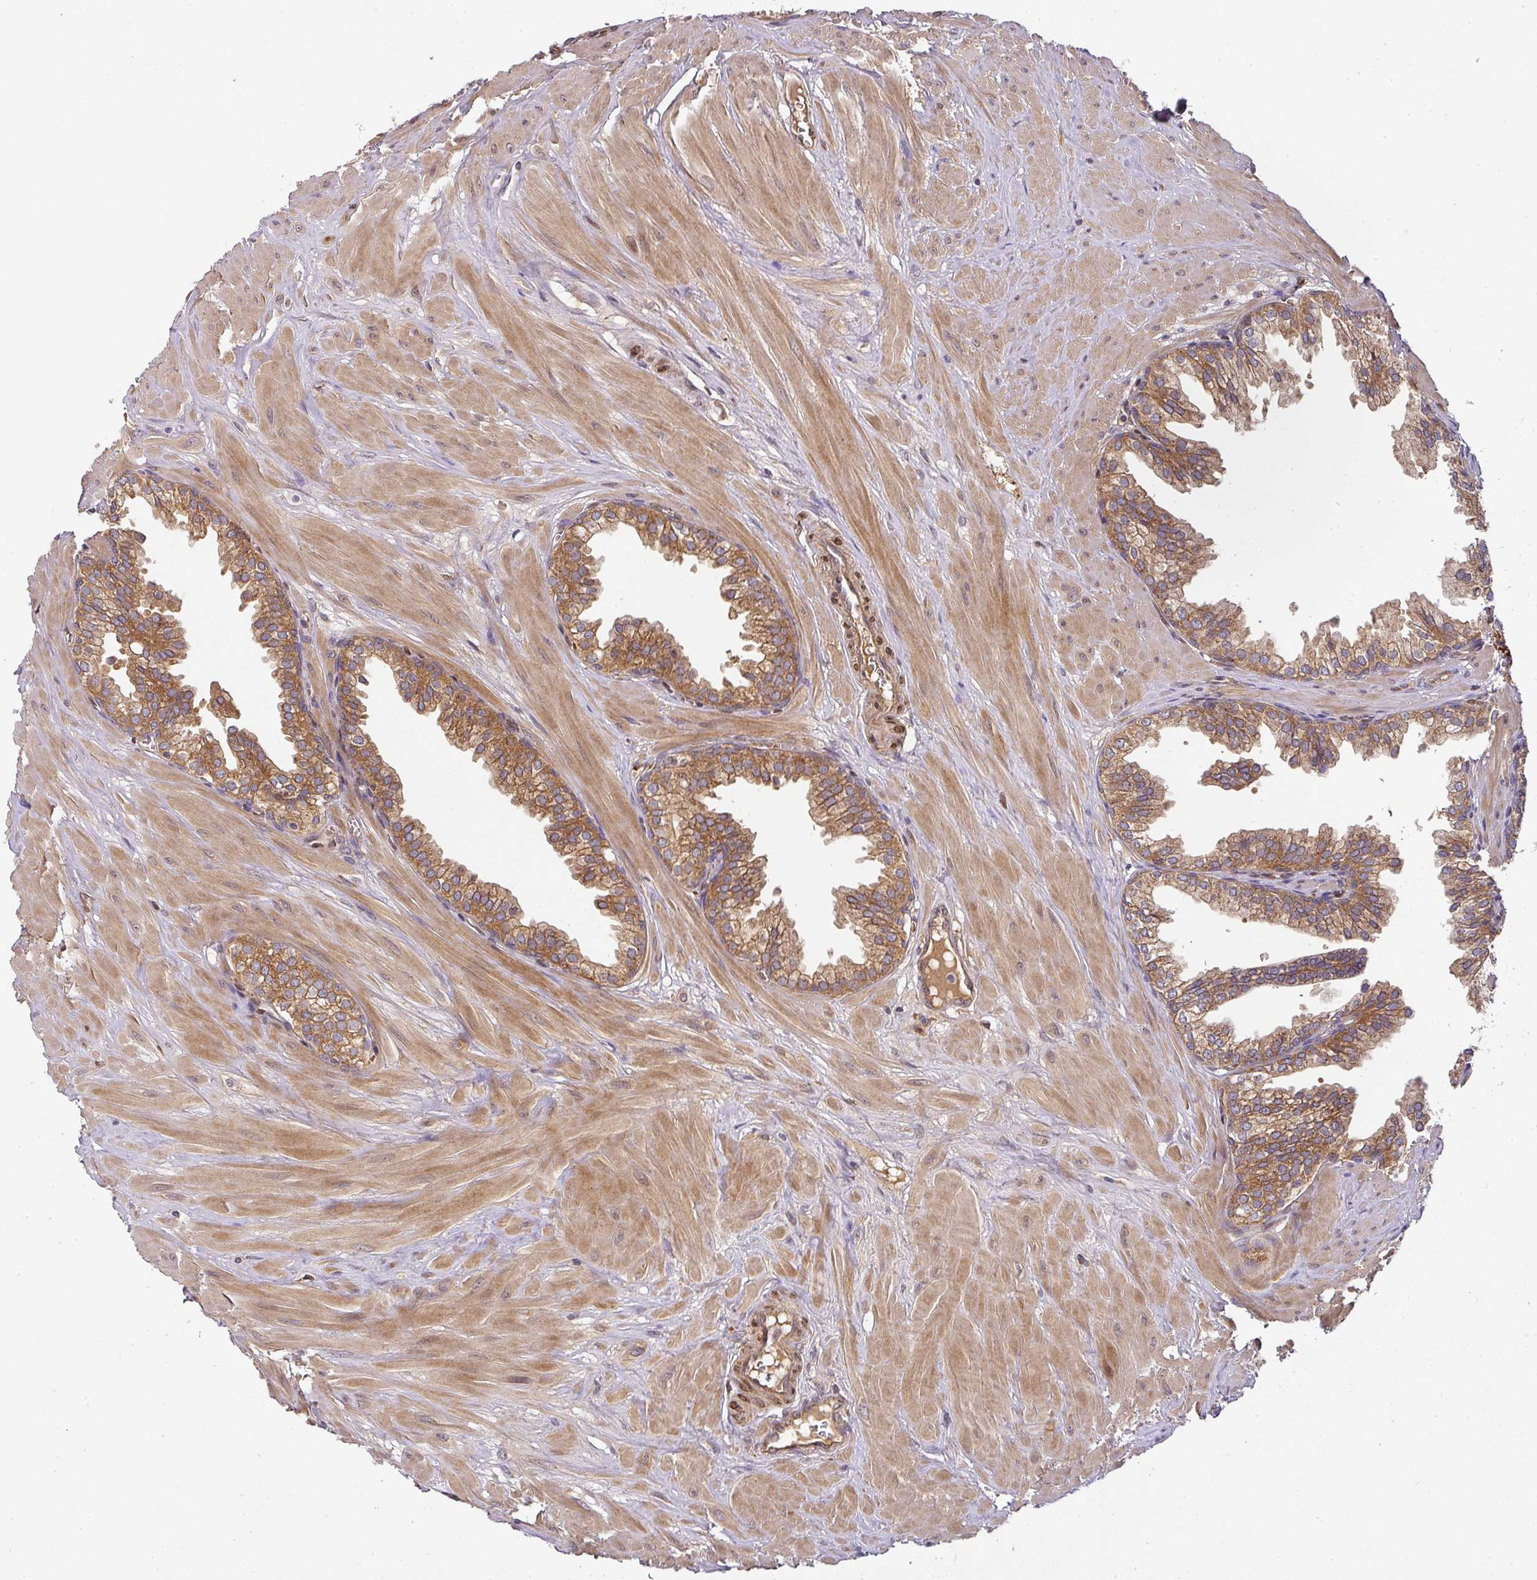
{"staining": {"intensity": "strong", "quantity": ">75%", "location": "cytoplasmic/membranous"}, "tissue": "prostate", "cell_type": "Glandular cells", "image_type": "normal", "snomed": [{"axis": "morphology", "description": "Normal tissue, NOS"}, {"axis": "topography", "description": "Prostate"}, {"axis": "topography", "description": "Peripheral nerve tissue"}], "caption": "Immunohistochemical staining of unremarkable human prostate shows >75% levels of strong cytoplasmic/membranous protein positivity in approximately >75% of glandular cells. Nuclei are stained in blue.", "gene": "MALSU1", "patient": {"sex": "male", "age": 55}}